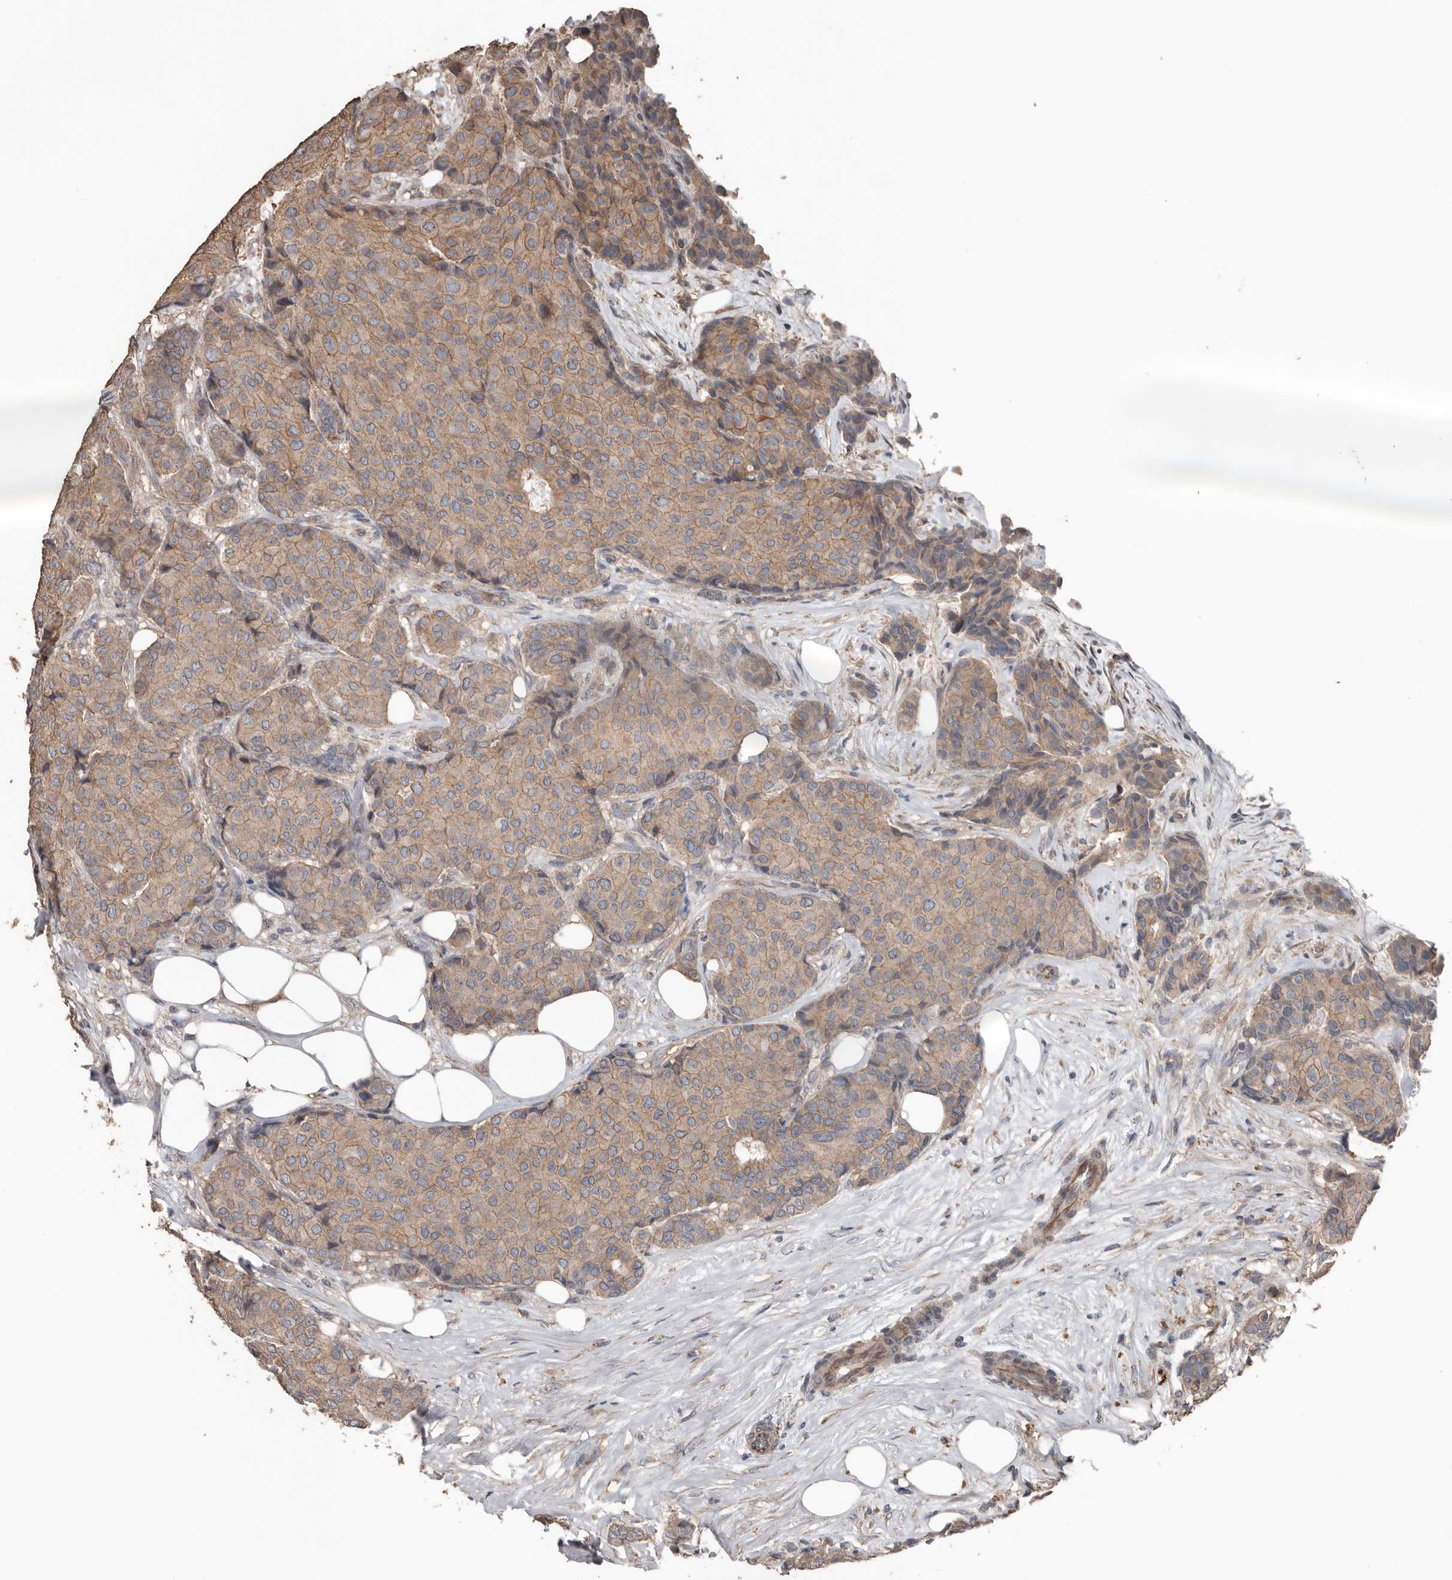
{"staining": {"intensity": "moderate", "quantity": ">75%", "location": "cytoplasmic/membranous"}, "tissue": "breast cancer", "cell_type": "Tumor cells", "image_type": "cancer", "snomed": [{"axis": "morphology", "description": "Duct carcinoma"}, {"axis": "topography", "description": "Breast"}], "caption": "High-power microscopy captured an IHC photomicrograph of intraductal carcinoma (breast), revealing moderate cytoplasmic/membranous positivity in about >75% of tumor cells. Immunohistochemistry (ihc) stains the protein of interest in brown and the nuclei are stained blue.", "gene": "HYAL4", "patient": {"sex": "female", "age": 75}}